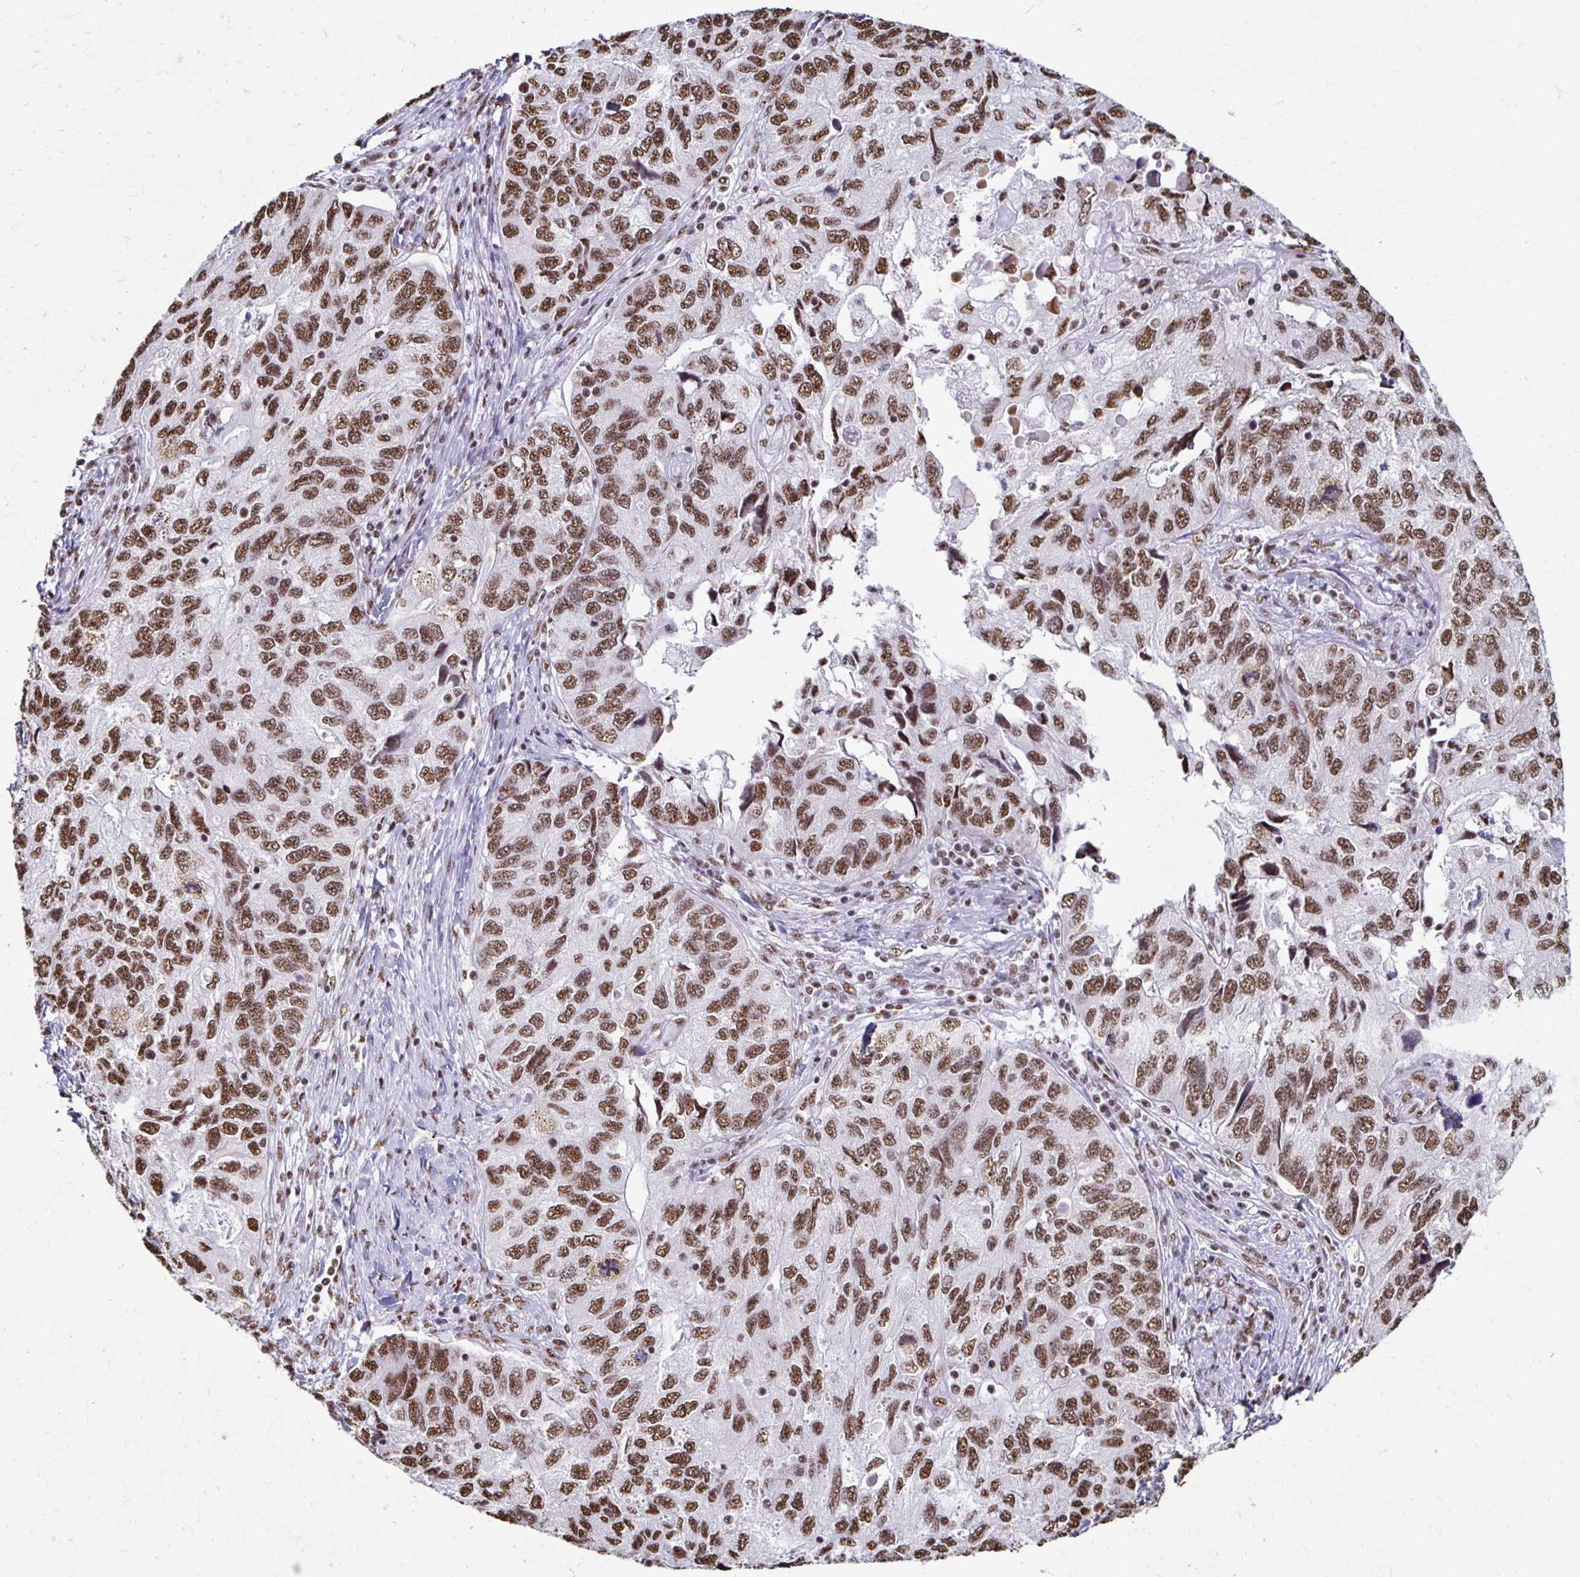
{"staining": {"intensity": "moderate", "quantity": ">75%", "location": "nuclear"}, "tissue": "endometrial cancer", "cell_type": "Tumor cells", "image_type": "cancer", "snomed": [{"axis": "morphology", "description": "Carcinoma, NOS"}, {"axis": "topography", "description": "Uterus"}], "caption": "The immunohistochemical stain highlights moderate nuclear positivity in tumor cells of endometrial carcinoma tissue.", "gene": "NONO", "patient": {"sex": "female", "age": 76}}